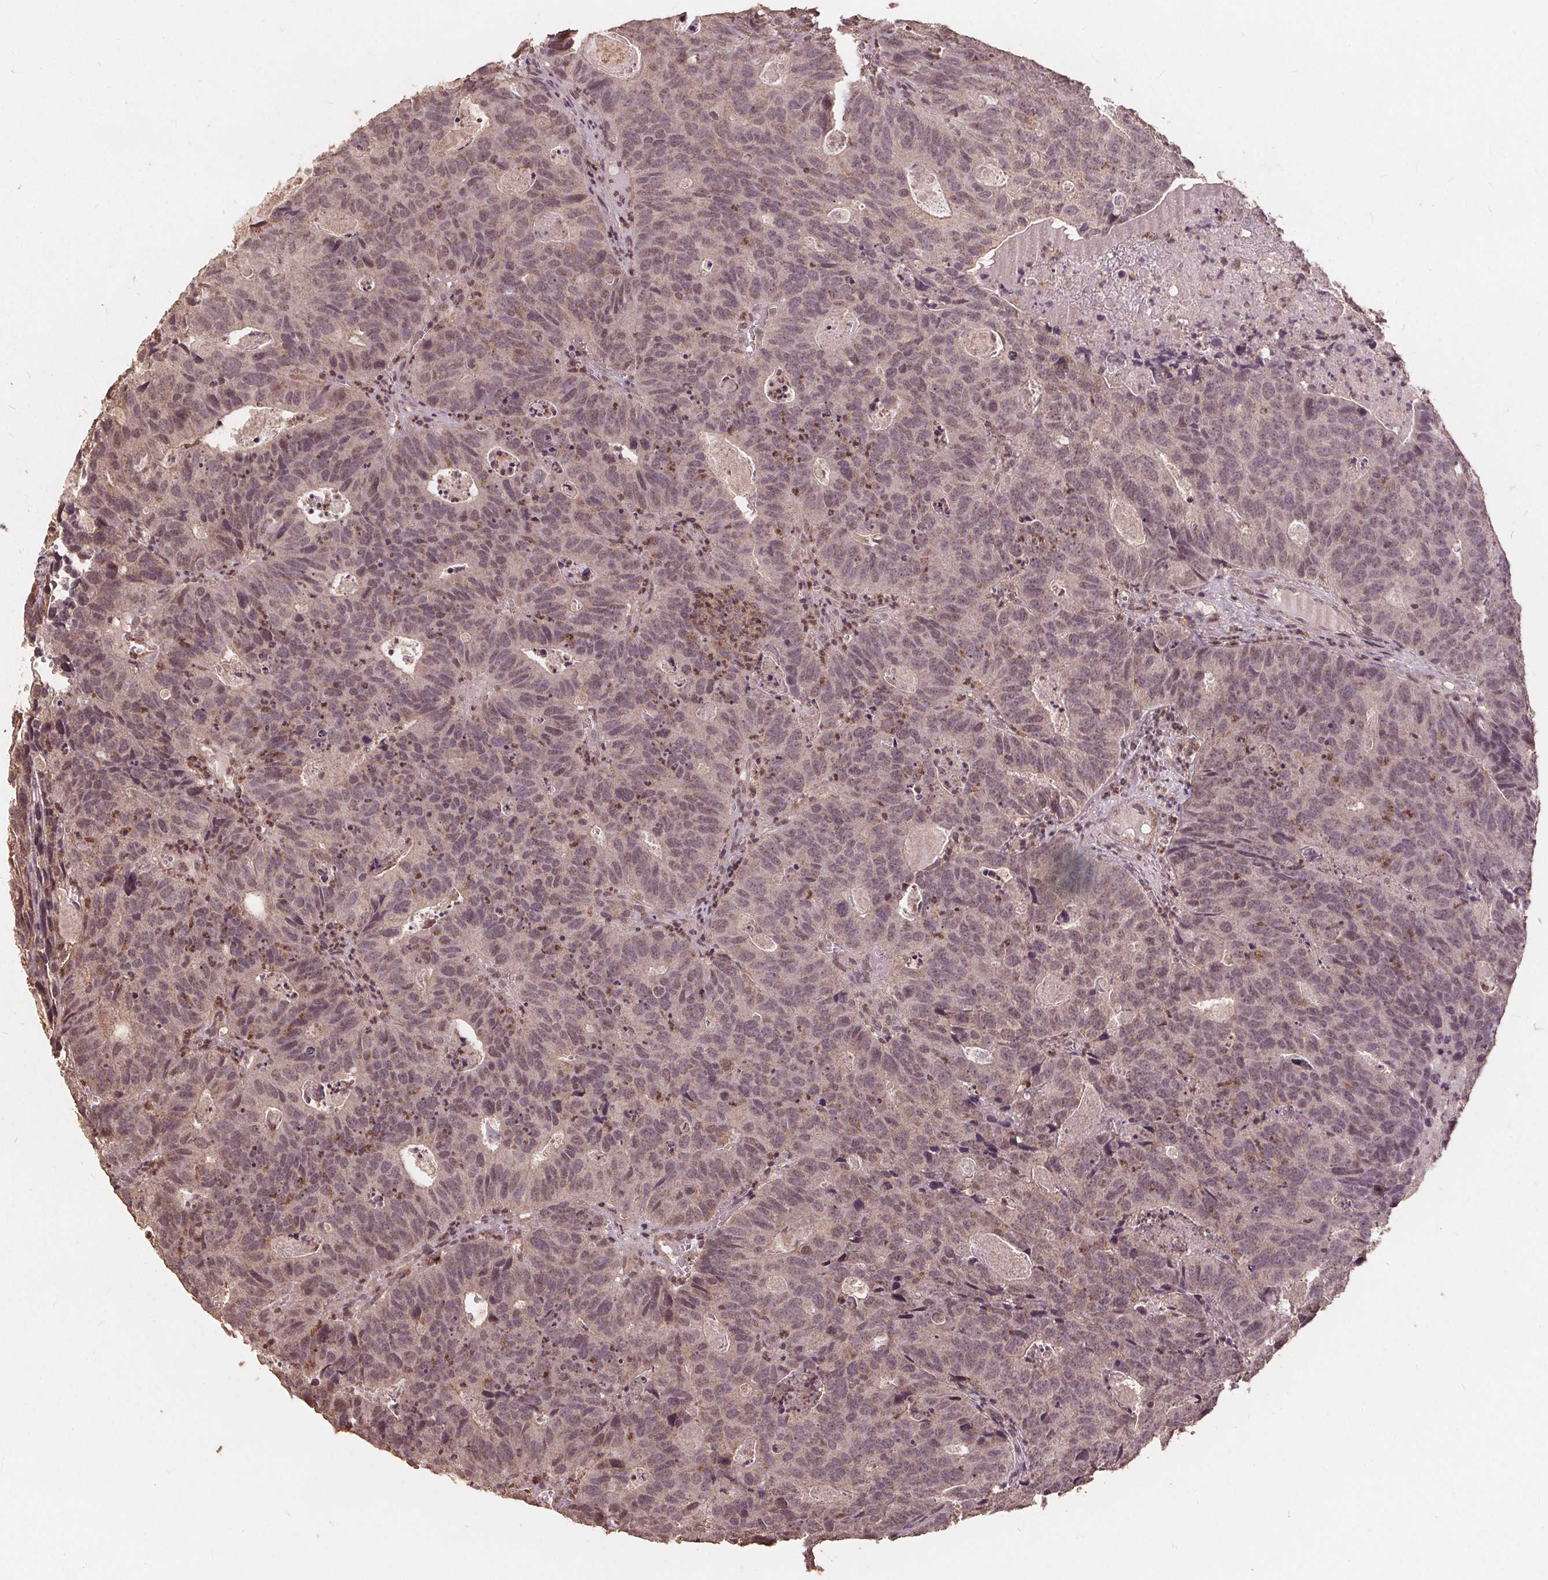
{"staining": {"intensity": "weak", "quantity": "<25%", "location": "nuclear"}, "tissue": "head and neck cancer", "cell_type": "Tumor cells", "image_type": "cancer", "snomed": [{"axis": "morphology", "description": "Adenocarcinoma, NOS"}, {"axis": "topography", "description": "Head-Neck"}], "caption": "Tumor cells are negative for protein expression in human head and neck cancer.", "gene": "DSG3", "patient": {"sex": "male", "age": 62}}